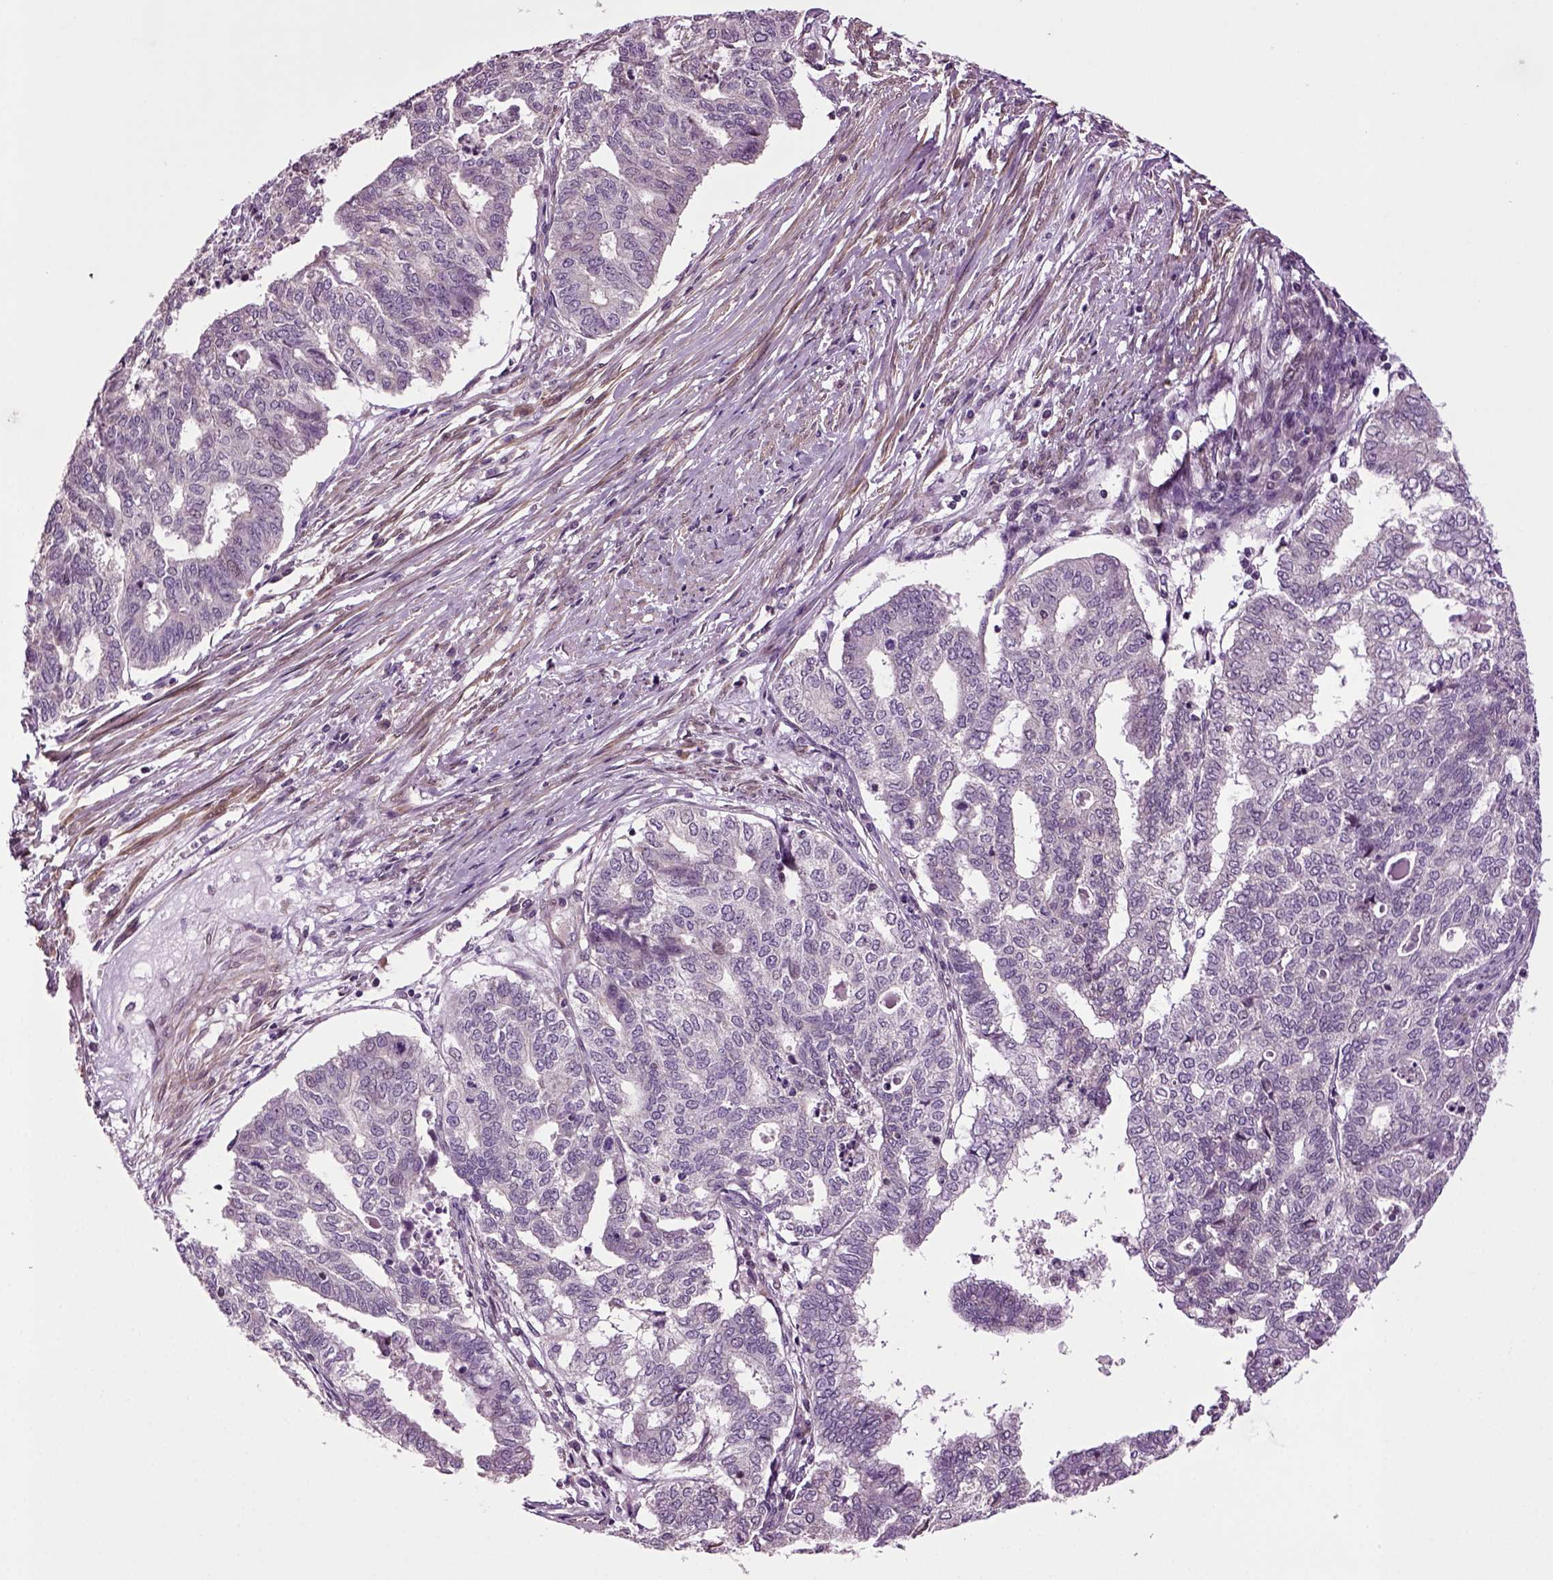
{"staining": {"intensity": "negative", "quantity": "none", "location": "none"}, "tissue": "endometrial cancer", "cell_type": "Tumor cells", "image_type": "cancer", "snomed": [{"axis": "morphology", "description": "Adenocarcinoma, NOS"}, {"axis": "topography", "description": "Endometrium"}], "caption": "This is an IHC image of human endometrial adenocarcinoma. There is no staining in tumor cells.", "gene": "HAGHL", "patient": {"sex": "female", "age": 79}}